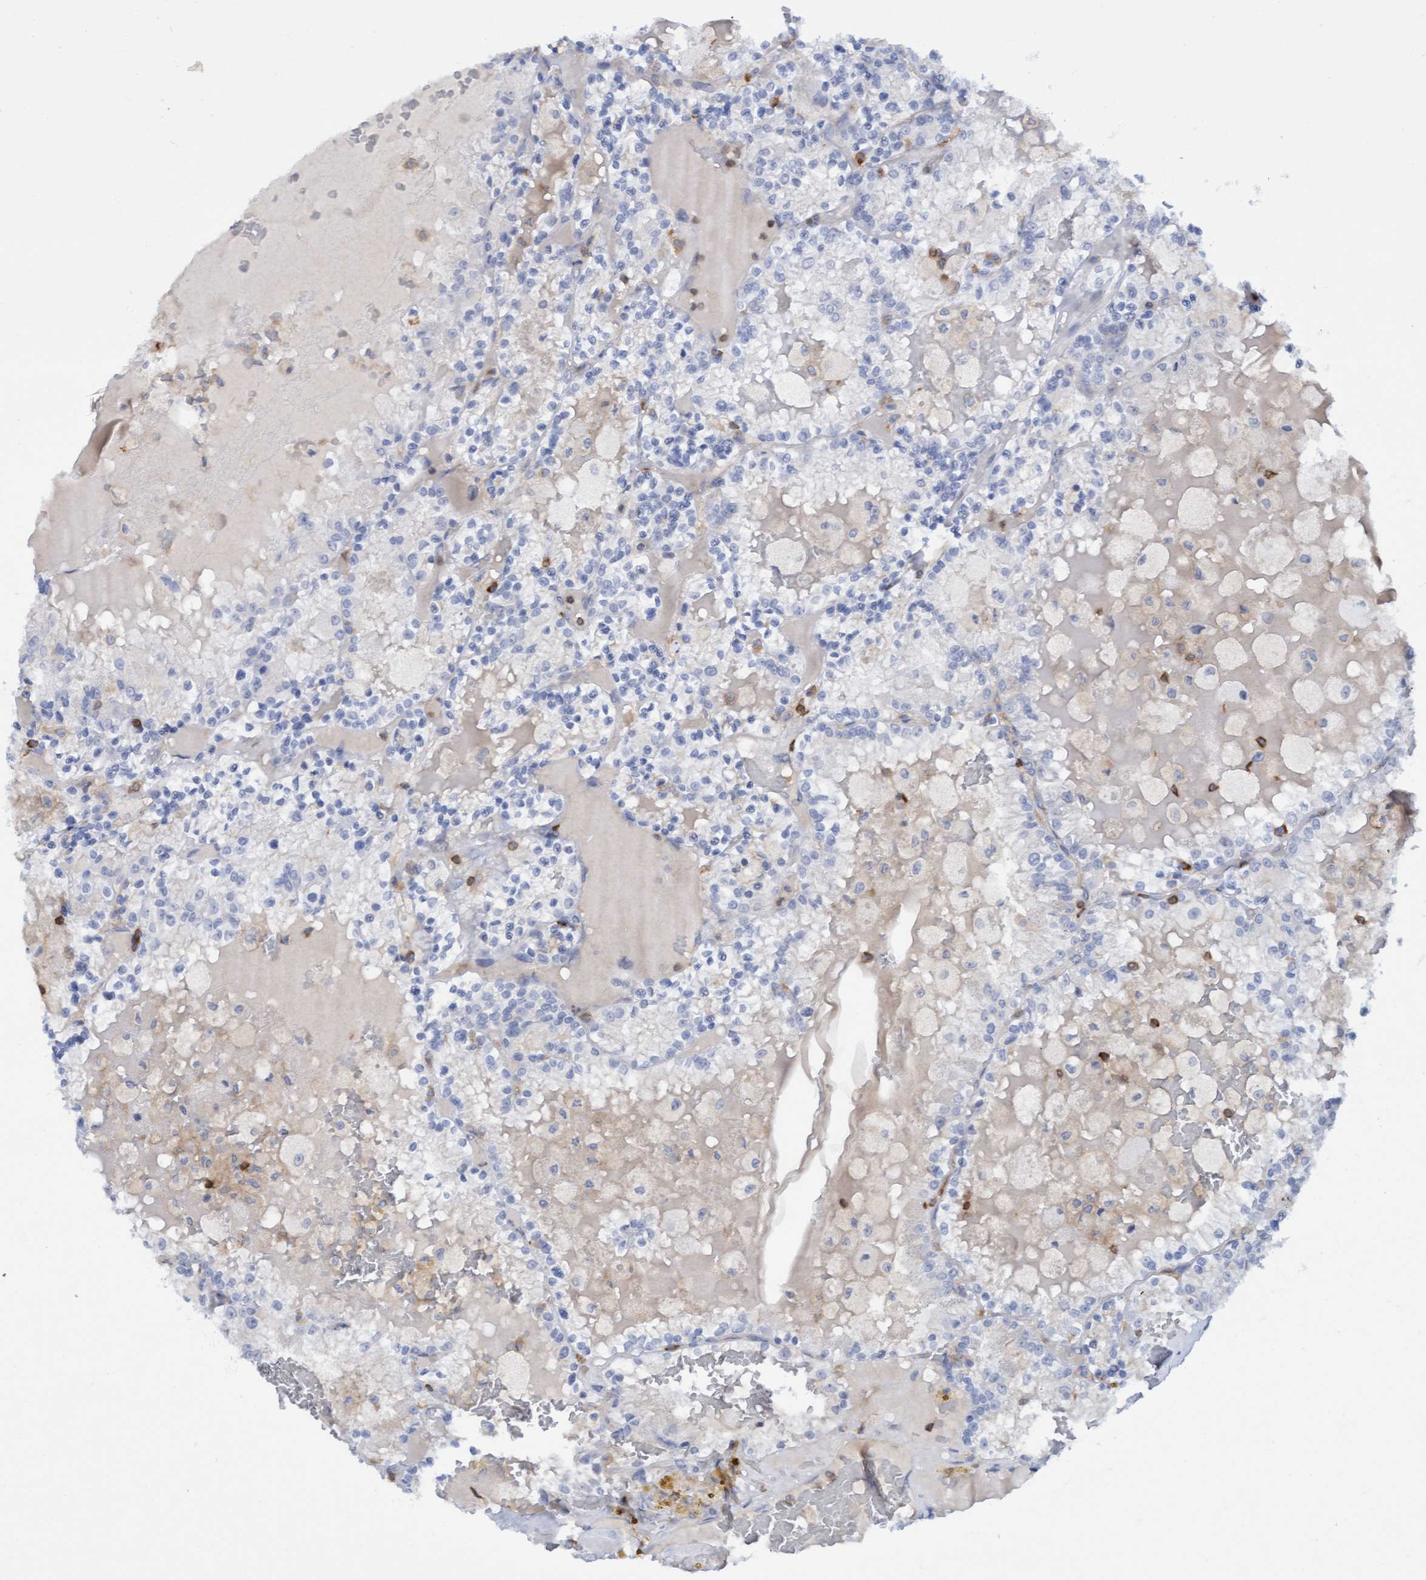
{"staining": {"intensity": "negative", "quantity": "none", "location": "none"}, "tissue": "renal cancer", "cell_type": "Tumor cells", "image_type": "cancer", "snomed": [{"axis": "morphology", "description": "Adenocarcinoma, NOS"}, {"axis": "topography", "description": "Kidney"}], "caption": "DAB immunohistochemical staining of human renal cancer demonstrates no significant expression in tumor cells. (DAB immunohistochemistry visualized using brightfield microscopy, high magnification).", "gene": "FNBP1", "patient": {"sex": "female", "age": 56}}